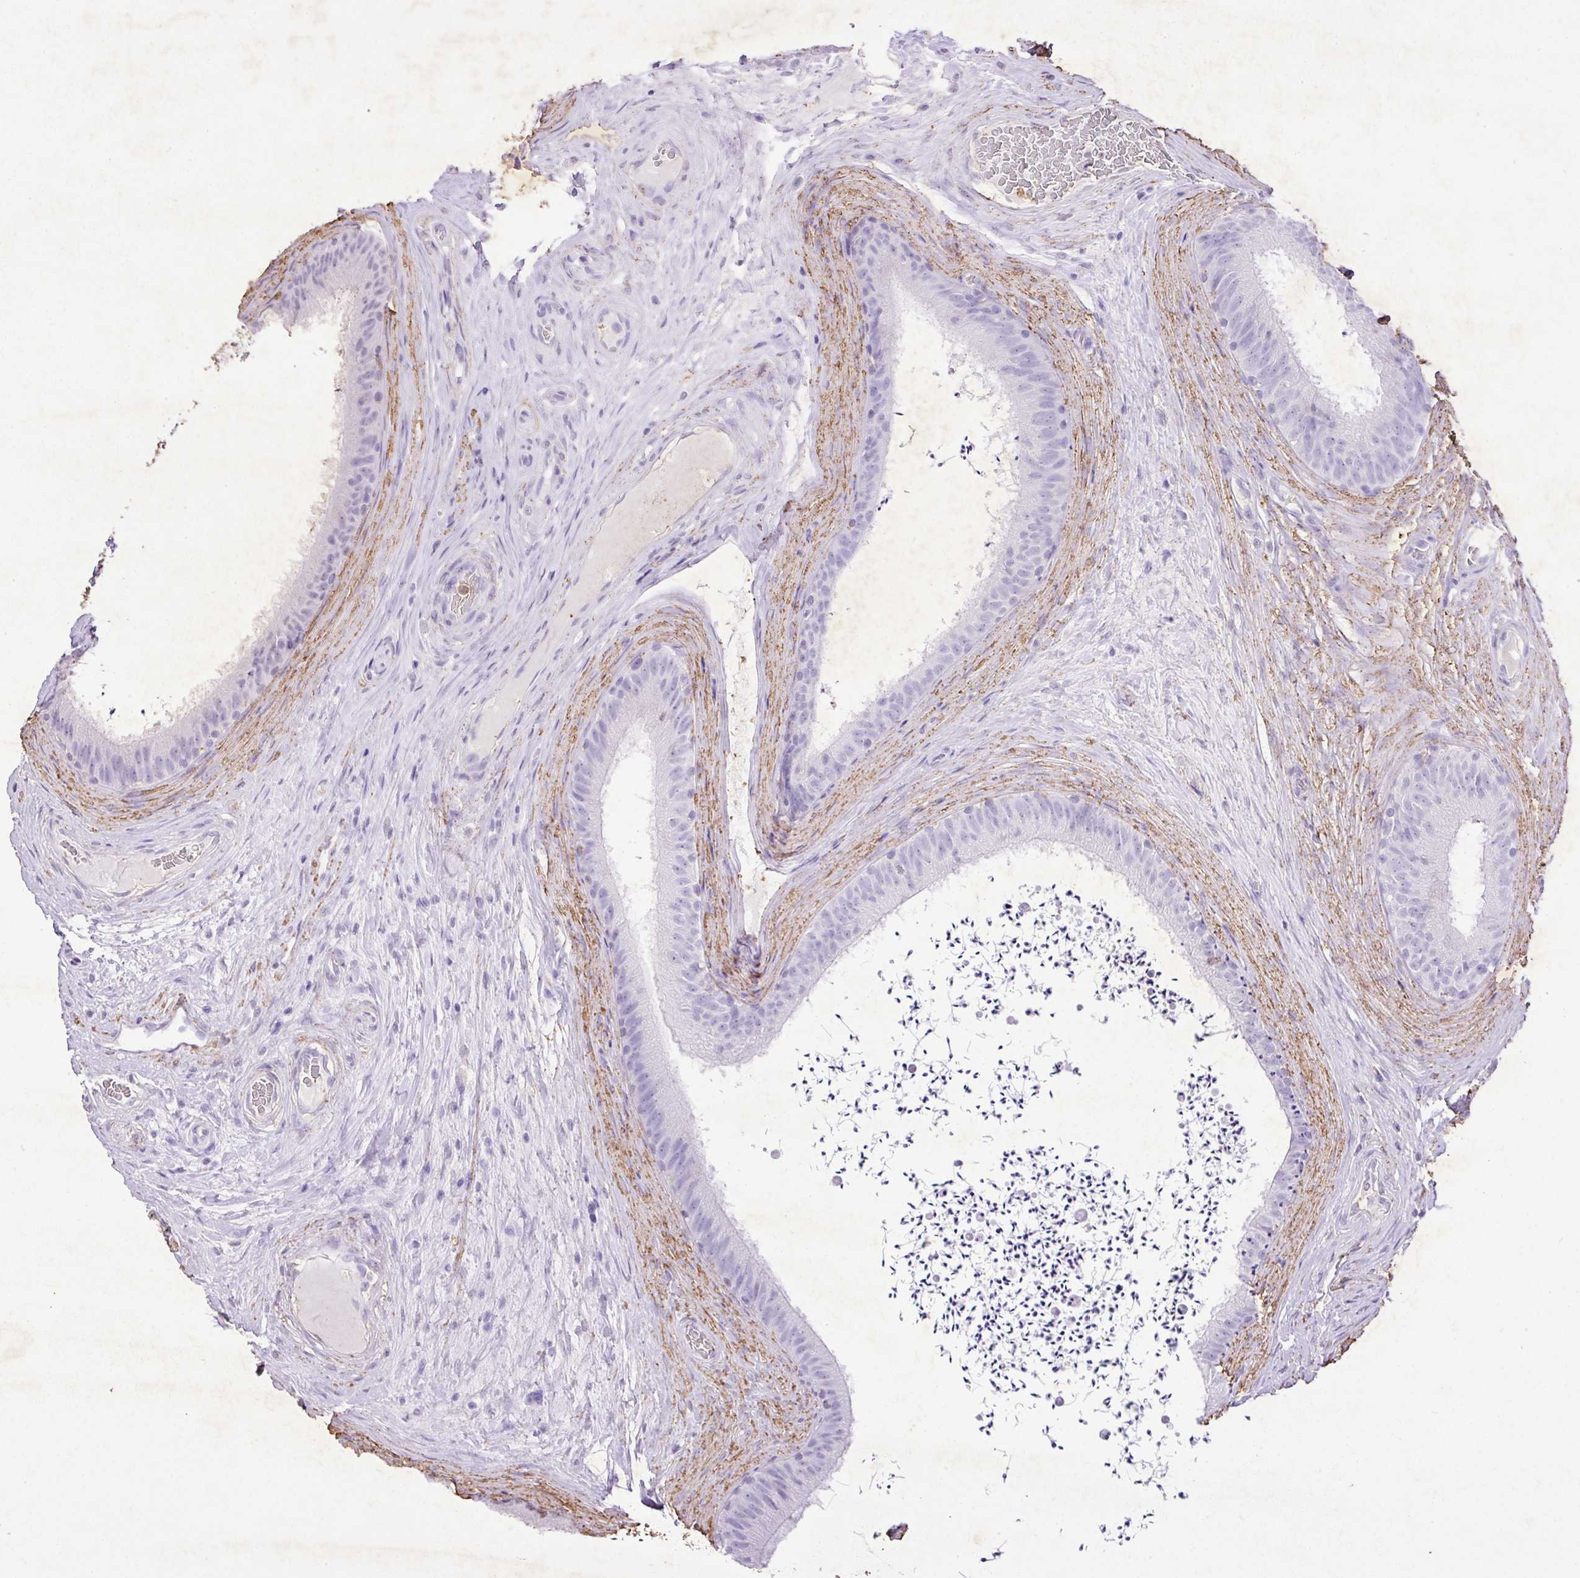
{"staining": {"intensity": "negative", "quantity": "none", "location": "none"}, "tissue": "epididymis", "cell_type": "Glandular cells", "image_type": "normal", "snomed": [{"axis": "morphology", "description": "Normal tissue, NOS"}, {"axis": "topography", "description": "Testis"}, {"axis": "topography", "description": "Epididymis"}], "caption": "This is an immunohistochemistry photomicrograph of normal human epididymis. There is no staining in glandular cells.", "gene": "KCNJ11", "patient": {"sex": "male", "age": 41}}